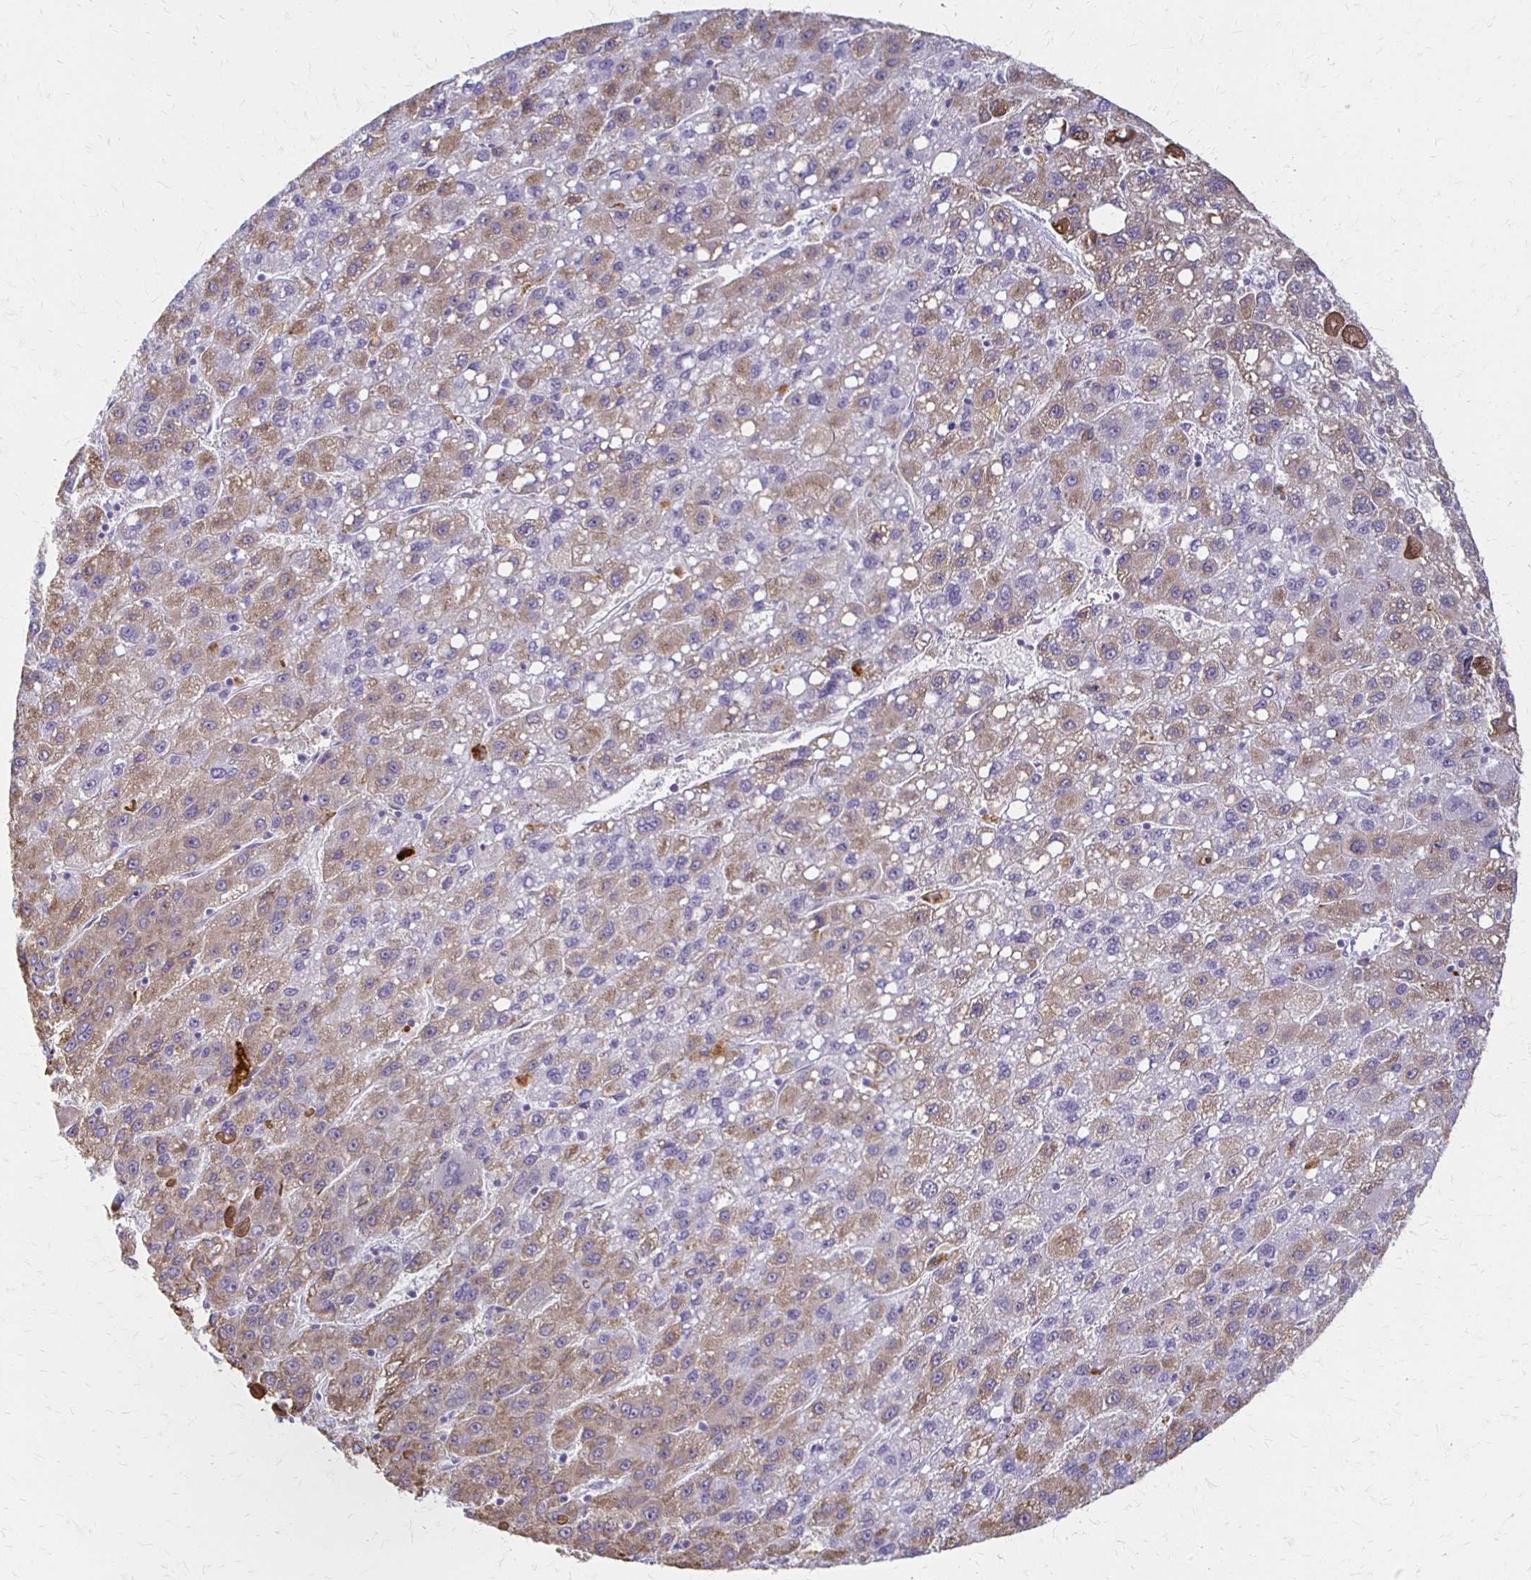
{"staining": {"intensity": "weak", "quantity": ">75%", "location": "cytoplasmic/membranous"}, "tissue": "liver cancer", "cell_type": "Tumor cells", "image_type": "cancer", "snomed": [{"axis": "morphology", "description": "Carcinoma, Hepatocellular, NOS"}, {"axis": "topography", "description": "Liver"}], "caption": "Immunohistochemical staining of human hepatocellular carcinoma (liver) reveals weak cytoplasmic/membranous protein positivity in about >75% of tumor cells.", "gene": "ACP5", "patient": {"sex": "female", "age": 82}}